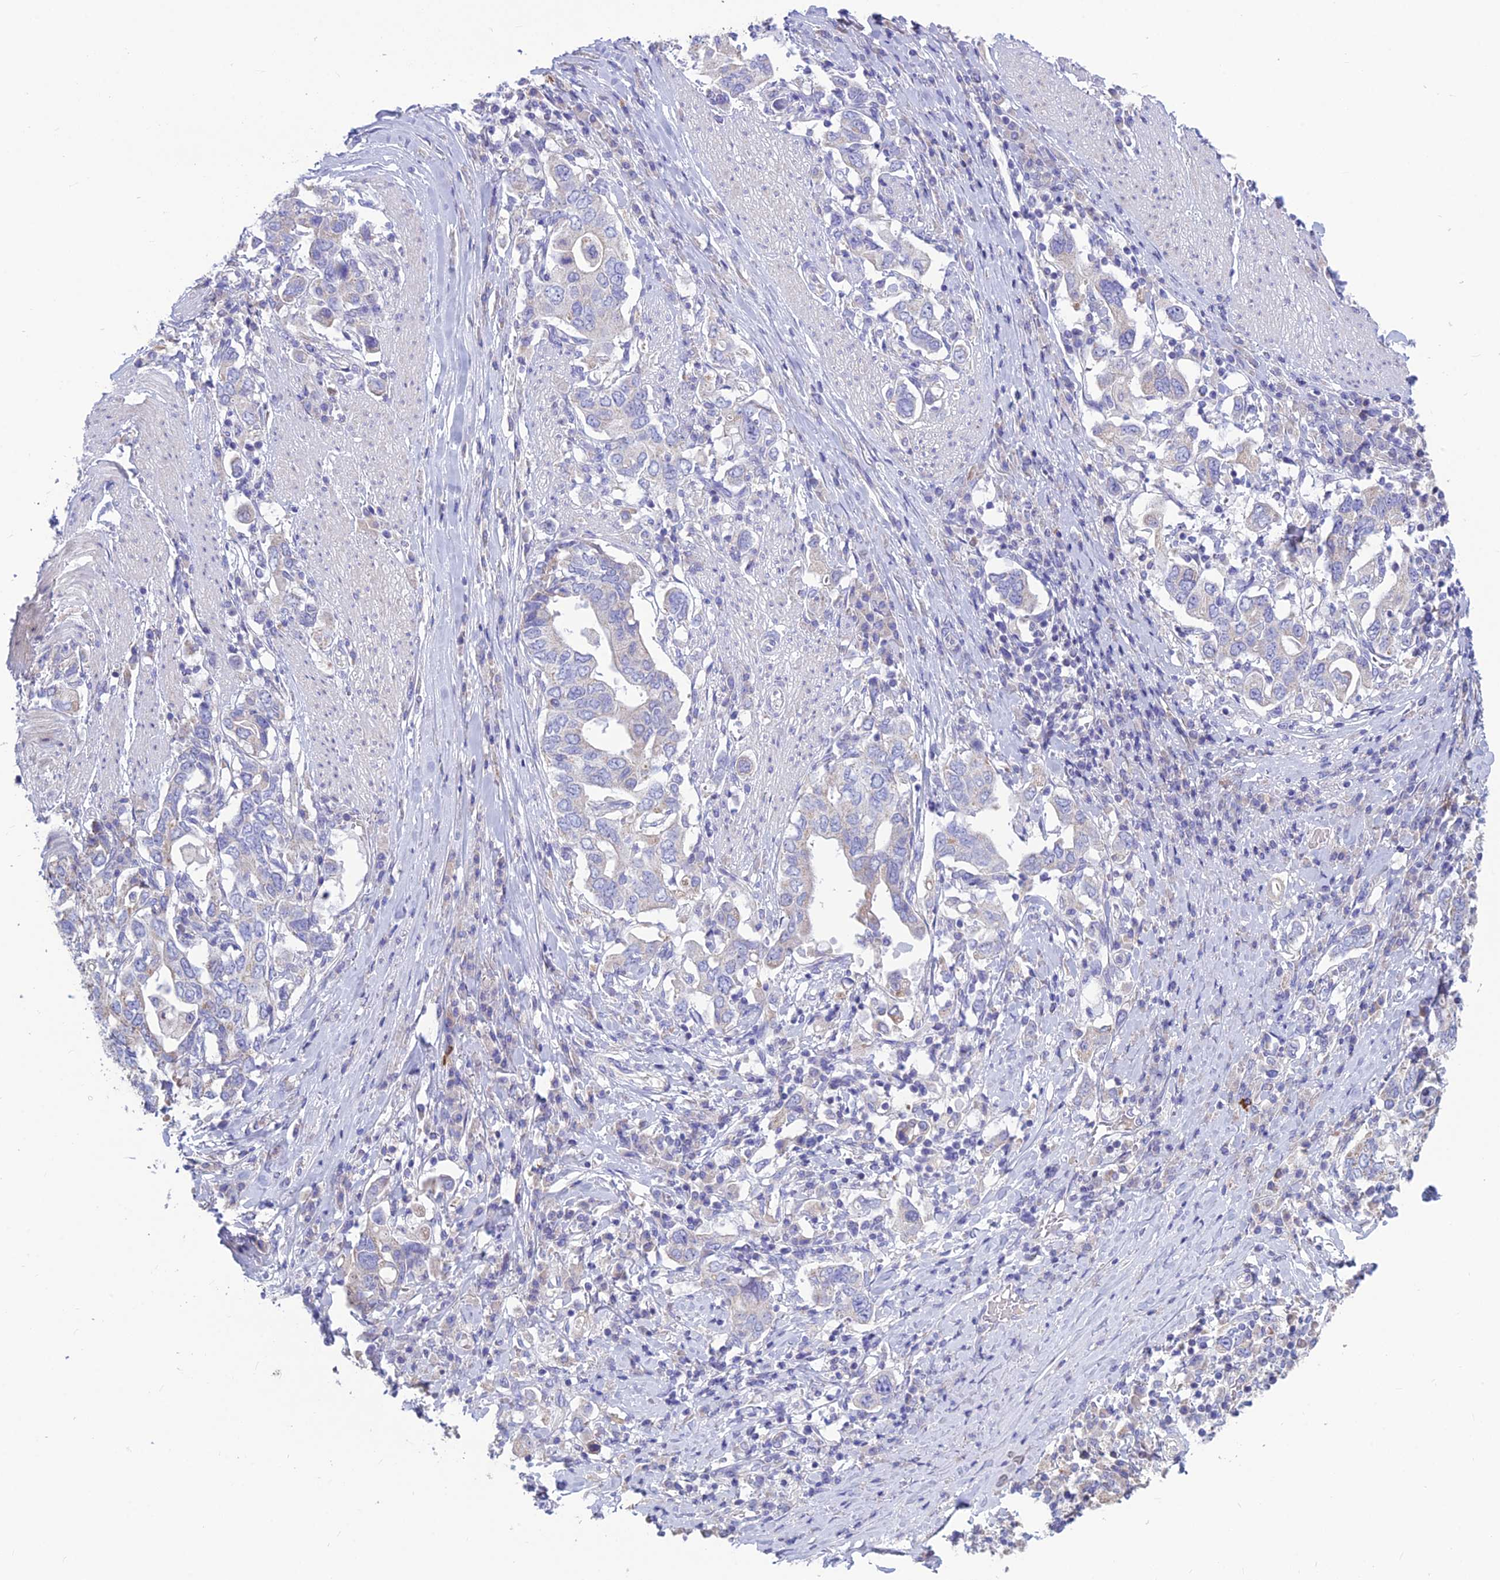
{"staining": {"intensity": "negative", "quantity": "none", "location": "none"}, "tissue": "stomach cancer", "cell_type": "Tumor cells", "image_type": "cancer", "snomed": [{"axis": "morphology", "description": "Adenocarcinoma, NOS"}, {"axis": "topography", "description": "Stomach, upper"}, {"axis": "topography", "description": "Stomach"}], "caption": "Immunohistochemical staining of stomach cancer demonstrates no significant staining in tumor cells. Brightfield microscopy of immunohistochemistry (IHC) stained with DAB (brown) and hematoxylin (blue), captured at high magnification.", "gene": "BHMT2", "patient": {"sex": "male", "age": 62}}